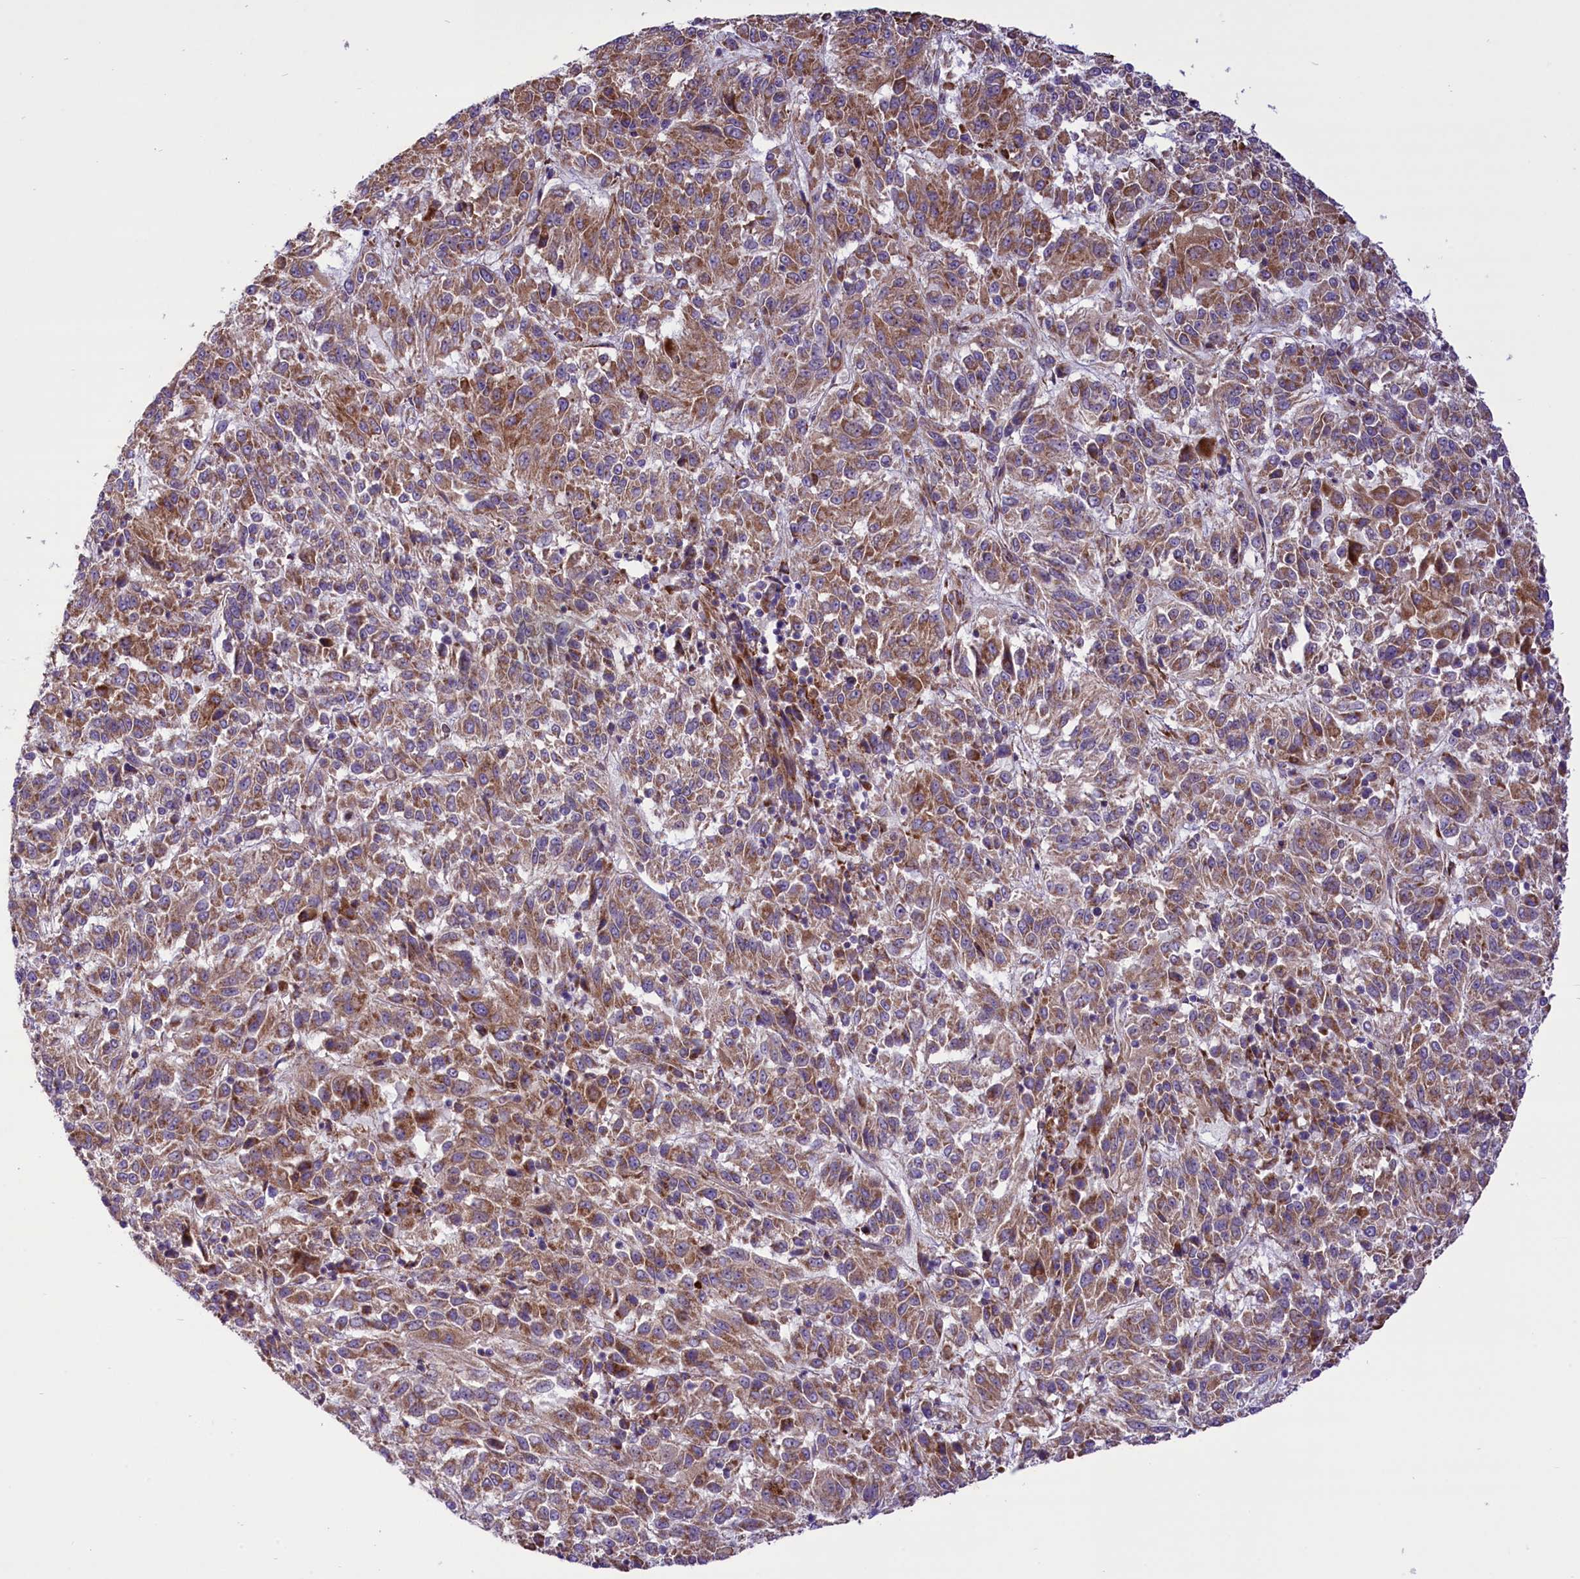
{"staining": {"intensity": "moderate", "quantity": ">75%", "location": "cytoplasmic/membranous"}, "tissue": "melanoma", "cell_type": "Tumor cells", "image_type": "cancer", "snomed": [{"axis": "morphology", "description": "Malignant melanoma, Metastatic site"}, {"axis": "topography", "description": "Lung"}], "caption": "Immunohistochemistry (DAB) staining of malignant melanoma (metastatic site) demonstrates moderate cytoplasmic/membranous protein expression in approximately >75% of tumor cells.", "gene": "PTPRU", "patient": {"sex": "male", "age": 64}}